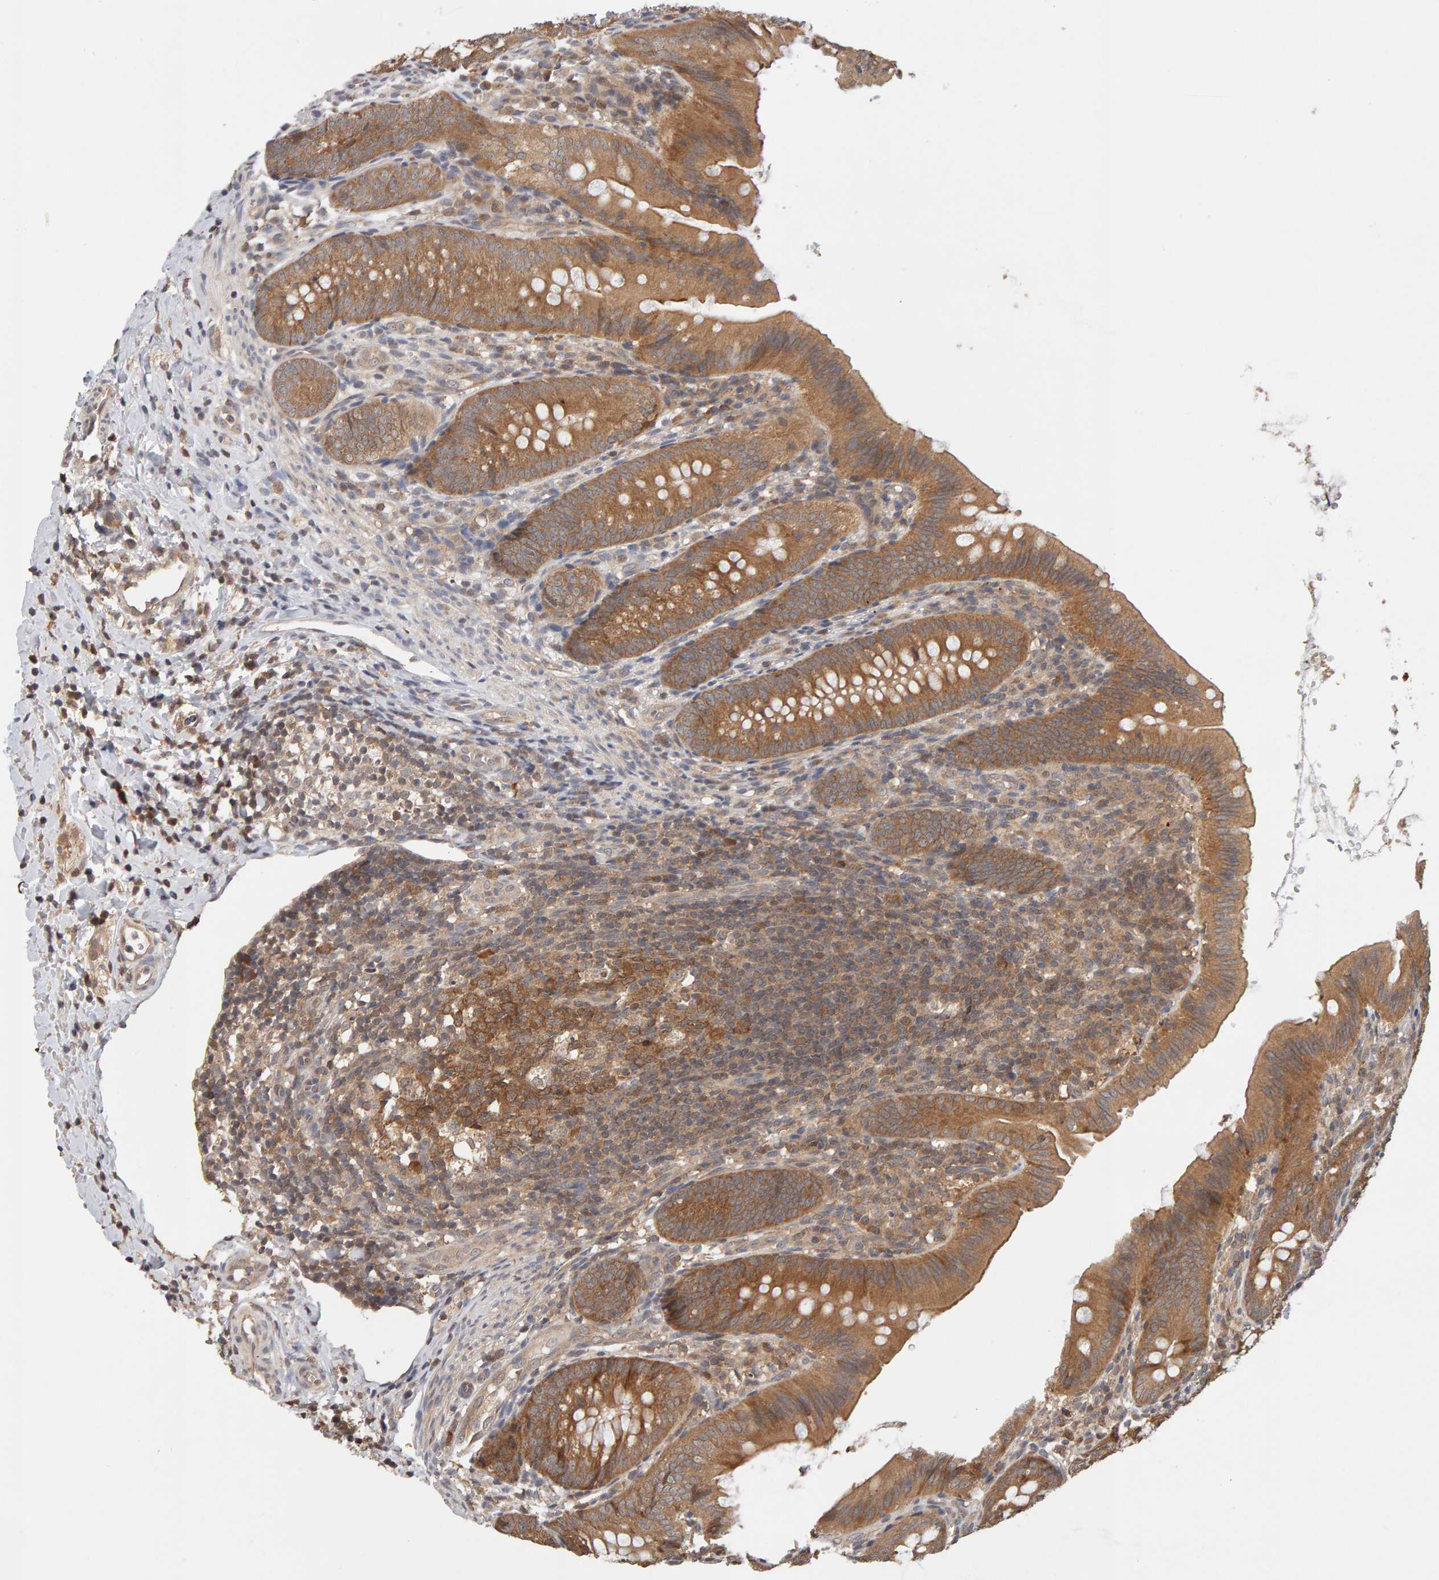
{"staining": {"intensity": "moderate", "quantity": ">75%", "location": "cytoplasmic/membranous"}, "tissue": "appendix", "cell_type": "Glandular cells", "image_type": "normal", "snomed": [{"axis": "morphology", "description": "Normal tissue, NOS"}, {"axis": "topography", "description": "Appendix"}], "caption": "Immunohistochemical staining of unremarkable appendix reveals >75% levels of moderate cytoplasmic/membranous protein positivity in approximately >75% of glandular cells.", "gene": "DNAJC7", "patient": {"sex": "male", "age": 1}}